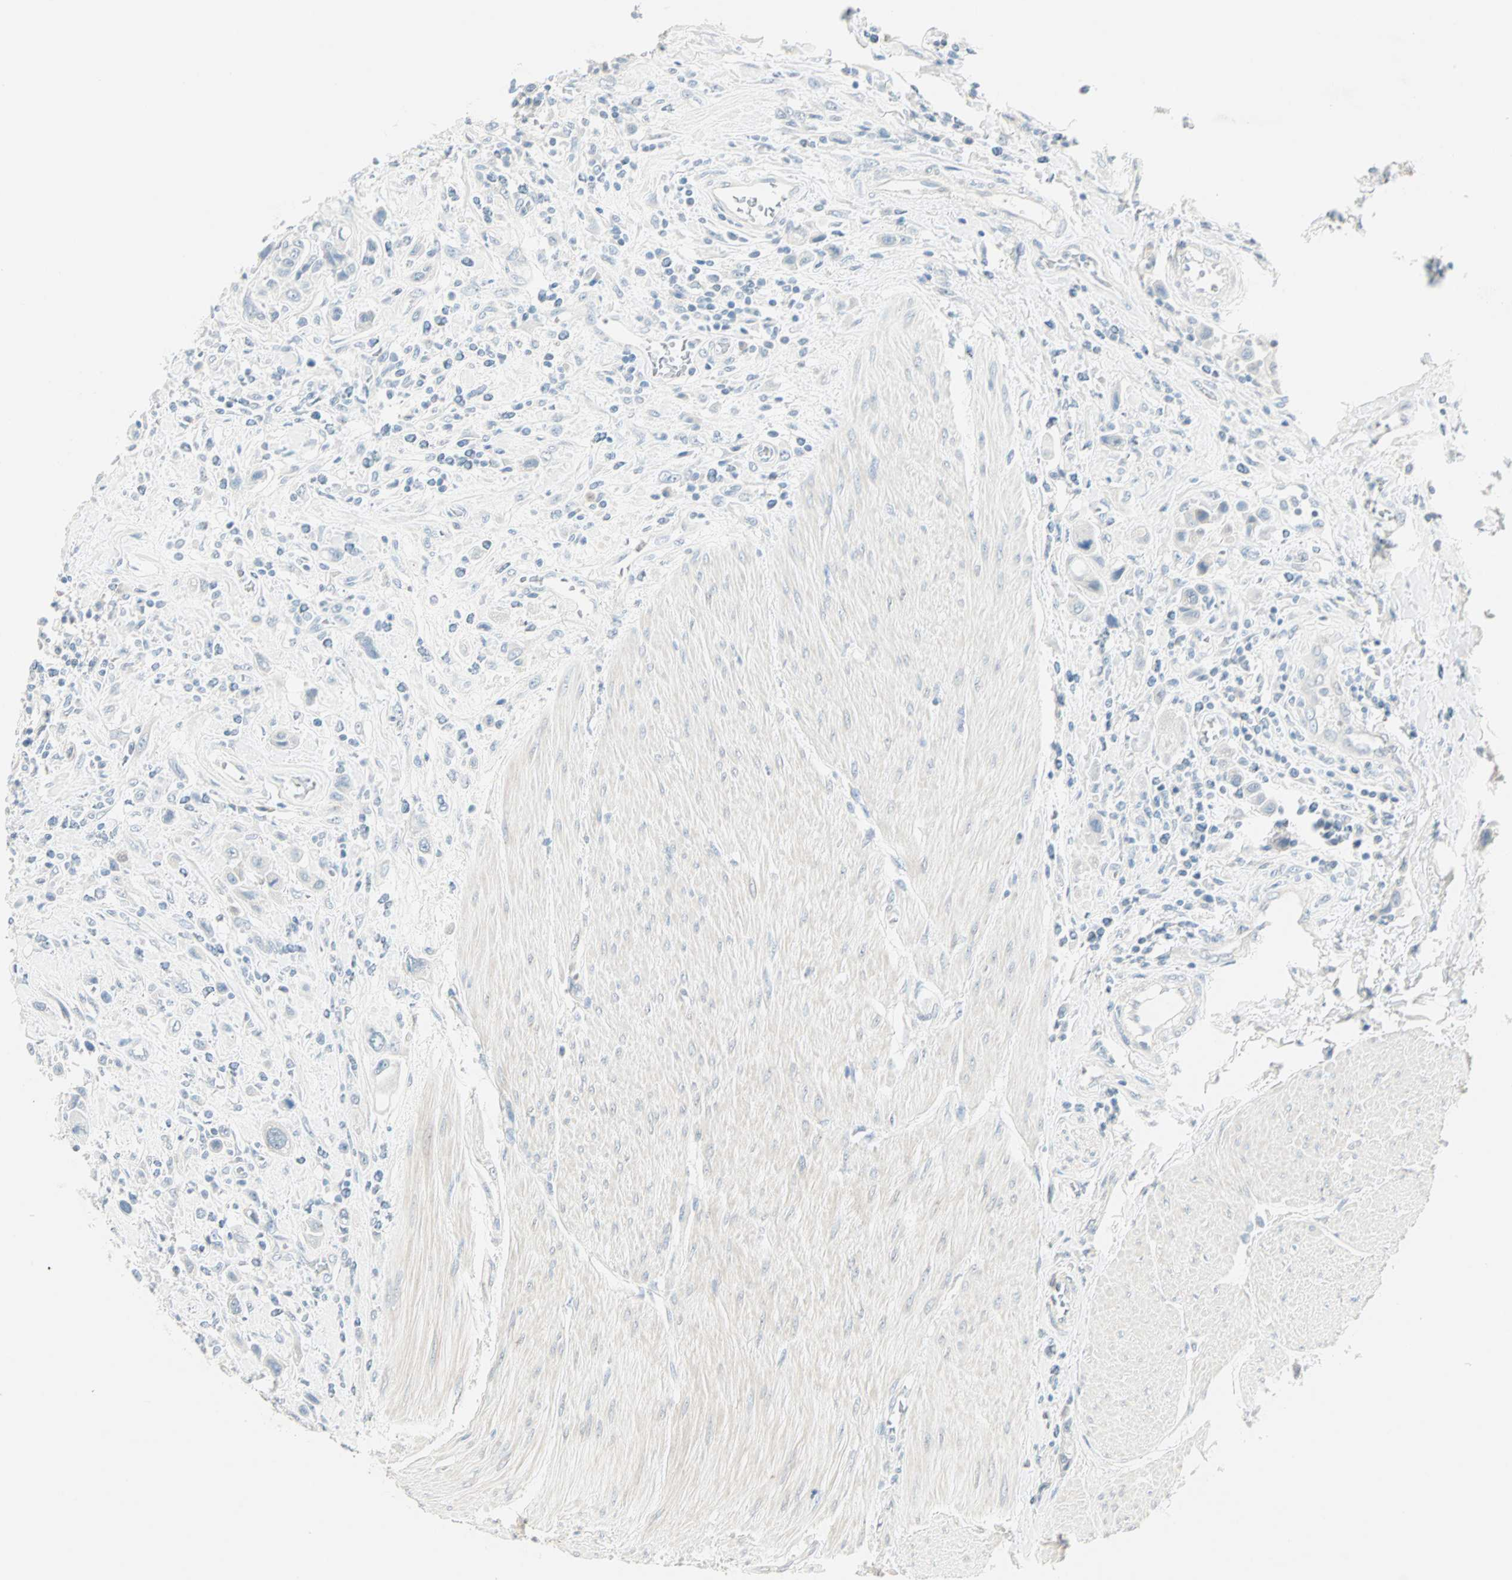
{"staining": {"intensity": "negative", "quantity": "none", "location": "none"}, "tissue": "urothelial cancer", "cell_type": "Tumor cells", "image_type": "cancer", "snomed": [{"axis": "morphology", "description": "Urothelial carcinoma, High grade"}, {"axis": "topography", "description": "Urinary bladder"}], "caption": "Immunohistochemistry histopathology image of human urothelial cancer stained for a protein (brown), which shows no expression in tumor cells. The staining was performed using DAB to visualize the protein expression in brown, while the nuclei were stained in blue with hematoxylin (Magnification: 20x).", "gene": "SULT1C2", "patient": {"sex": "male", "age": 50}}